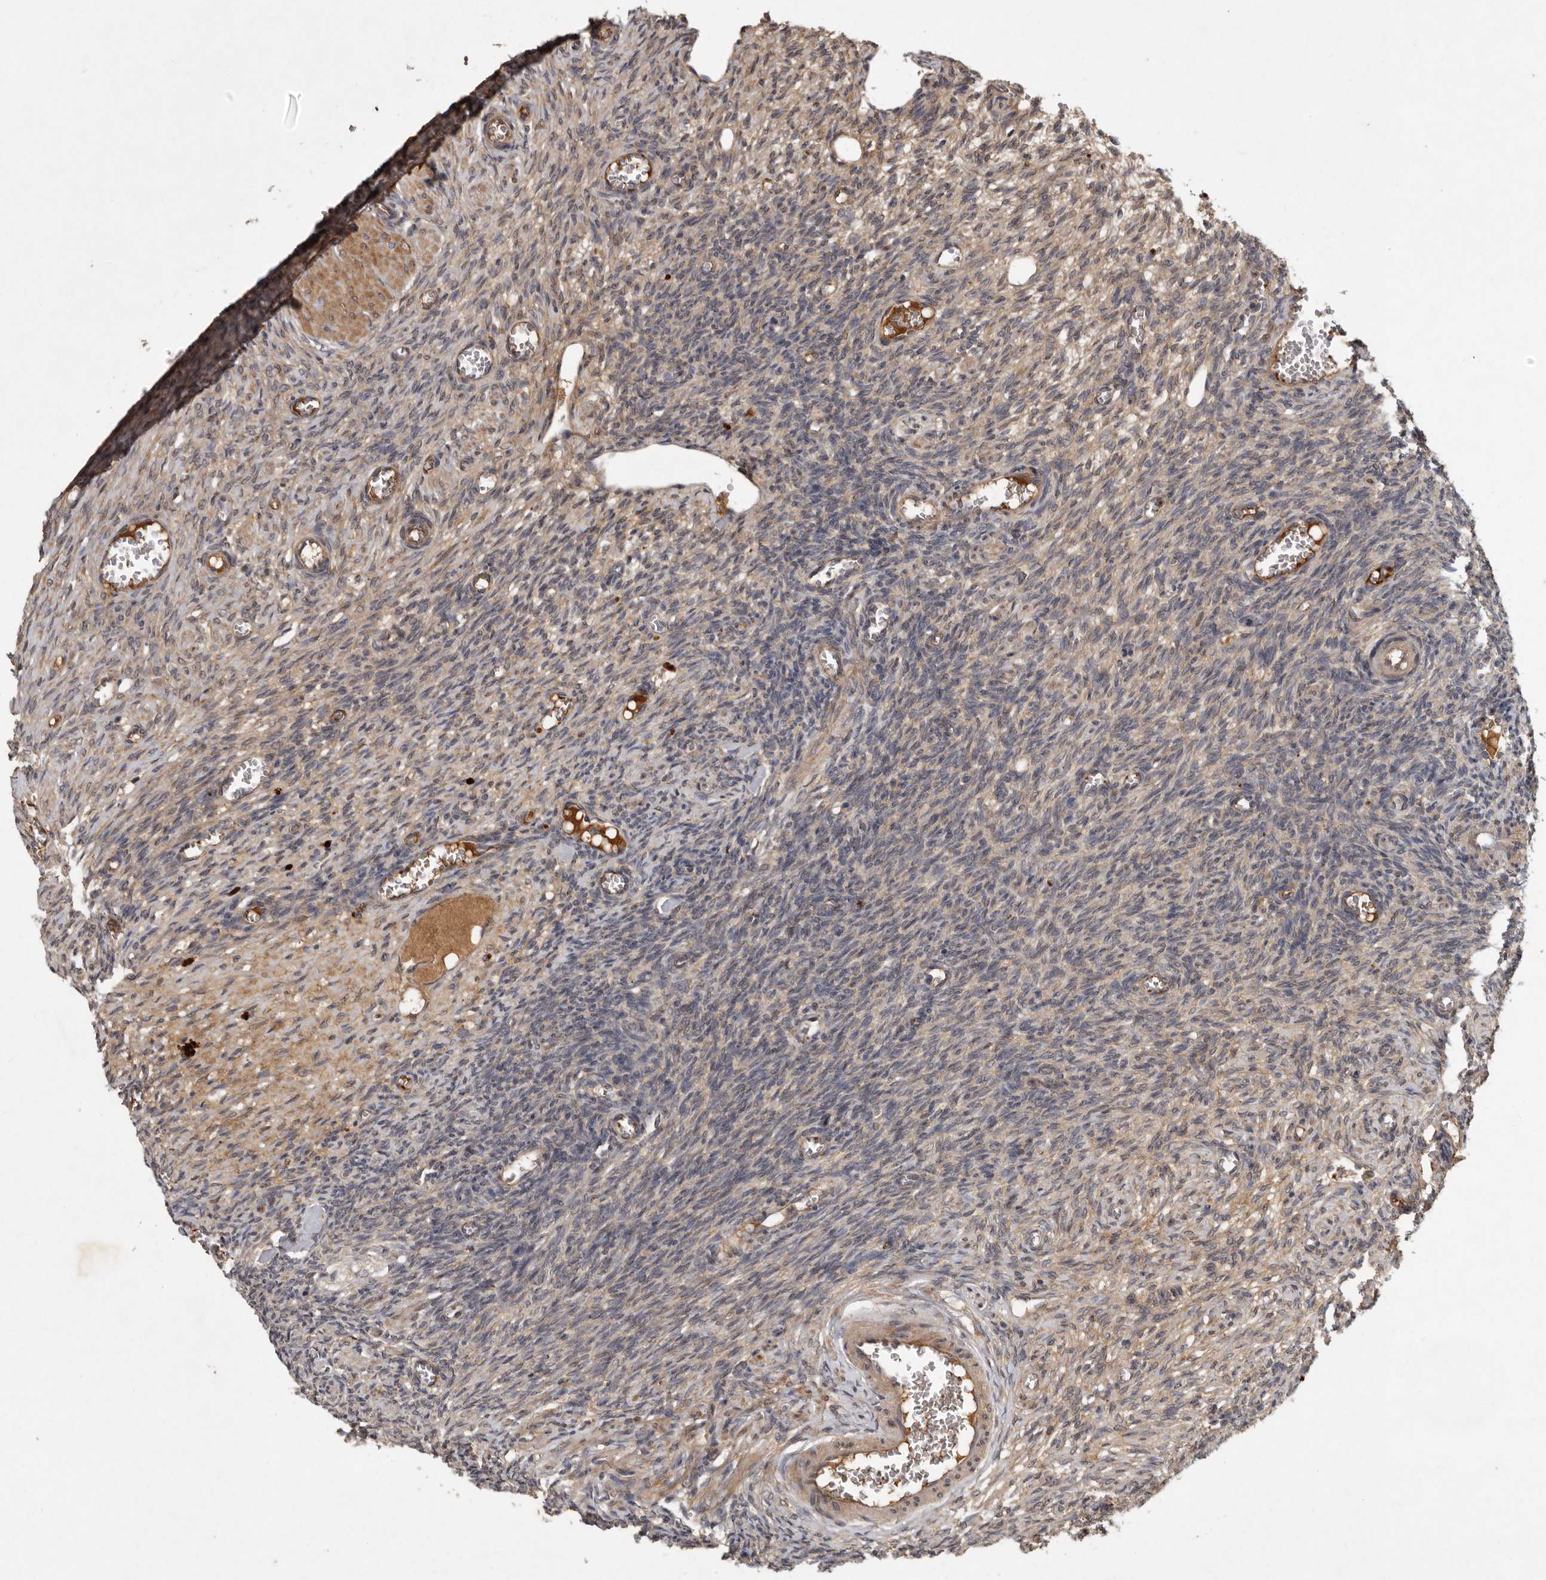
{"staining": {"intensity": "weak", "quantity": "25%-75%", "location": "cytoplasmic/membranous"}, "tissue": "ovary", "cell_type": "Follicle cells", "image_type": "normal", "snomed": [{"axis": "morphology", "description": "Normal tissue, NOS"}, {"axis": "topography", "description": "Ovary"}], "caption": "Follicle cells show weak cytoplasmic/membranous positivity in approximately 25%-75% of cells in unremarkable ovary. (Brightfield microscopy of DAB IHC at high magnification).", "gene": "DNAJC28", "patient": {"sex": "female", "age": 27}}